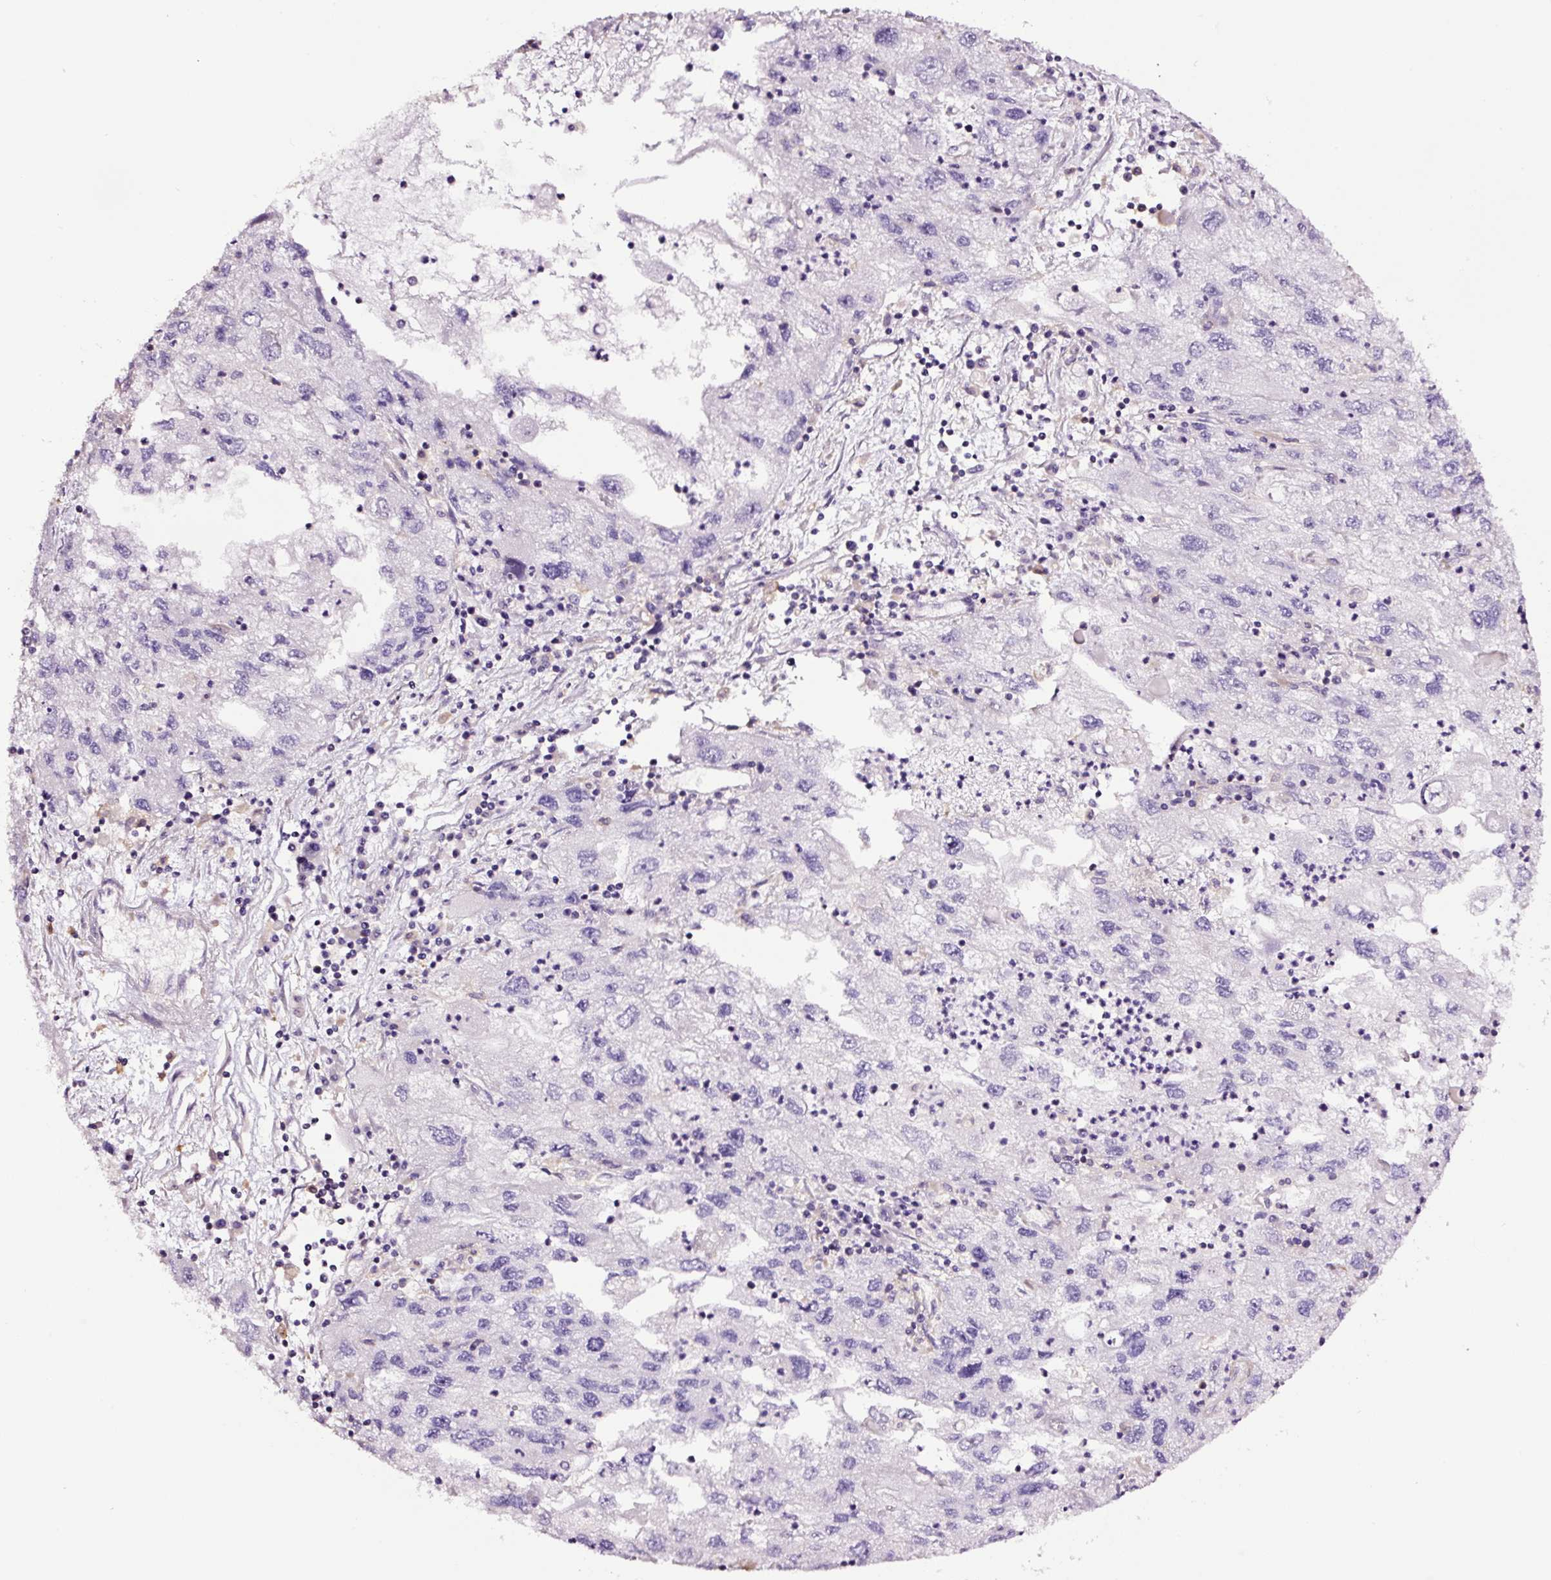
{"staining": {"intensity": "negative", "quantity": "none", "location": "none"}, "tissue": "endometrial cancer", "cell_type": "Tumor cells", "image_type": "cancer", "snomed": [{"axis": "morphology", "description": "Adenocarcinoma, NOS"}, {"axis": "topography", "description": "Endometrium"}], "caption": "A micrograph of human adenocarcinoma (endometrial) is negative for staining in tumor cells.", "gene": "METAP1", "patient": {"sex": "female", "age": 49}}